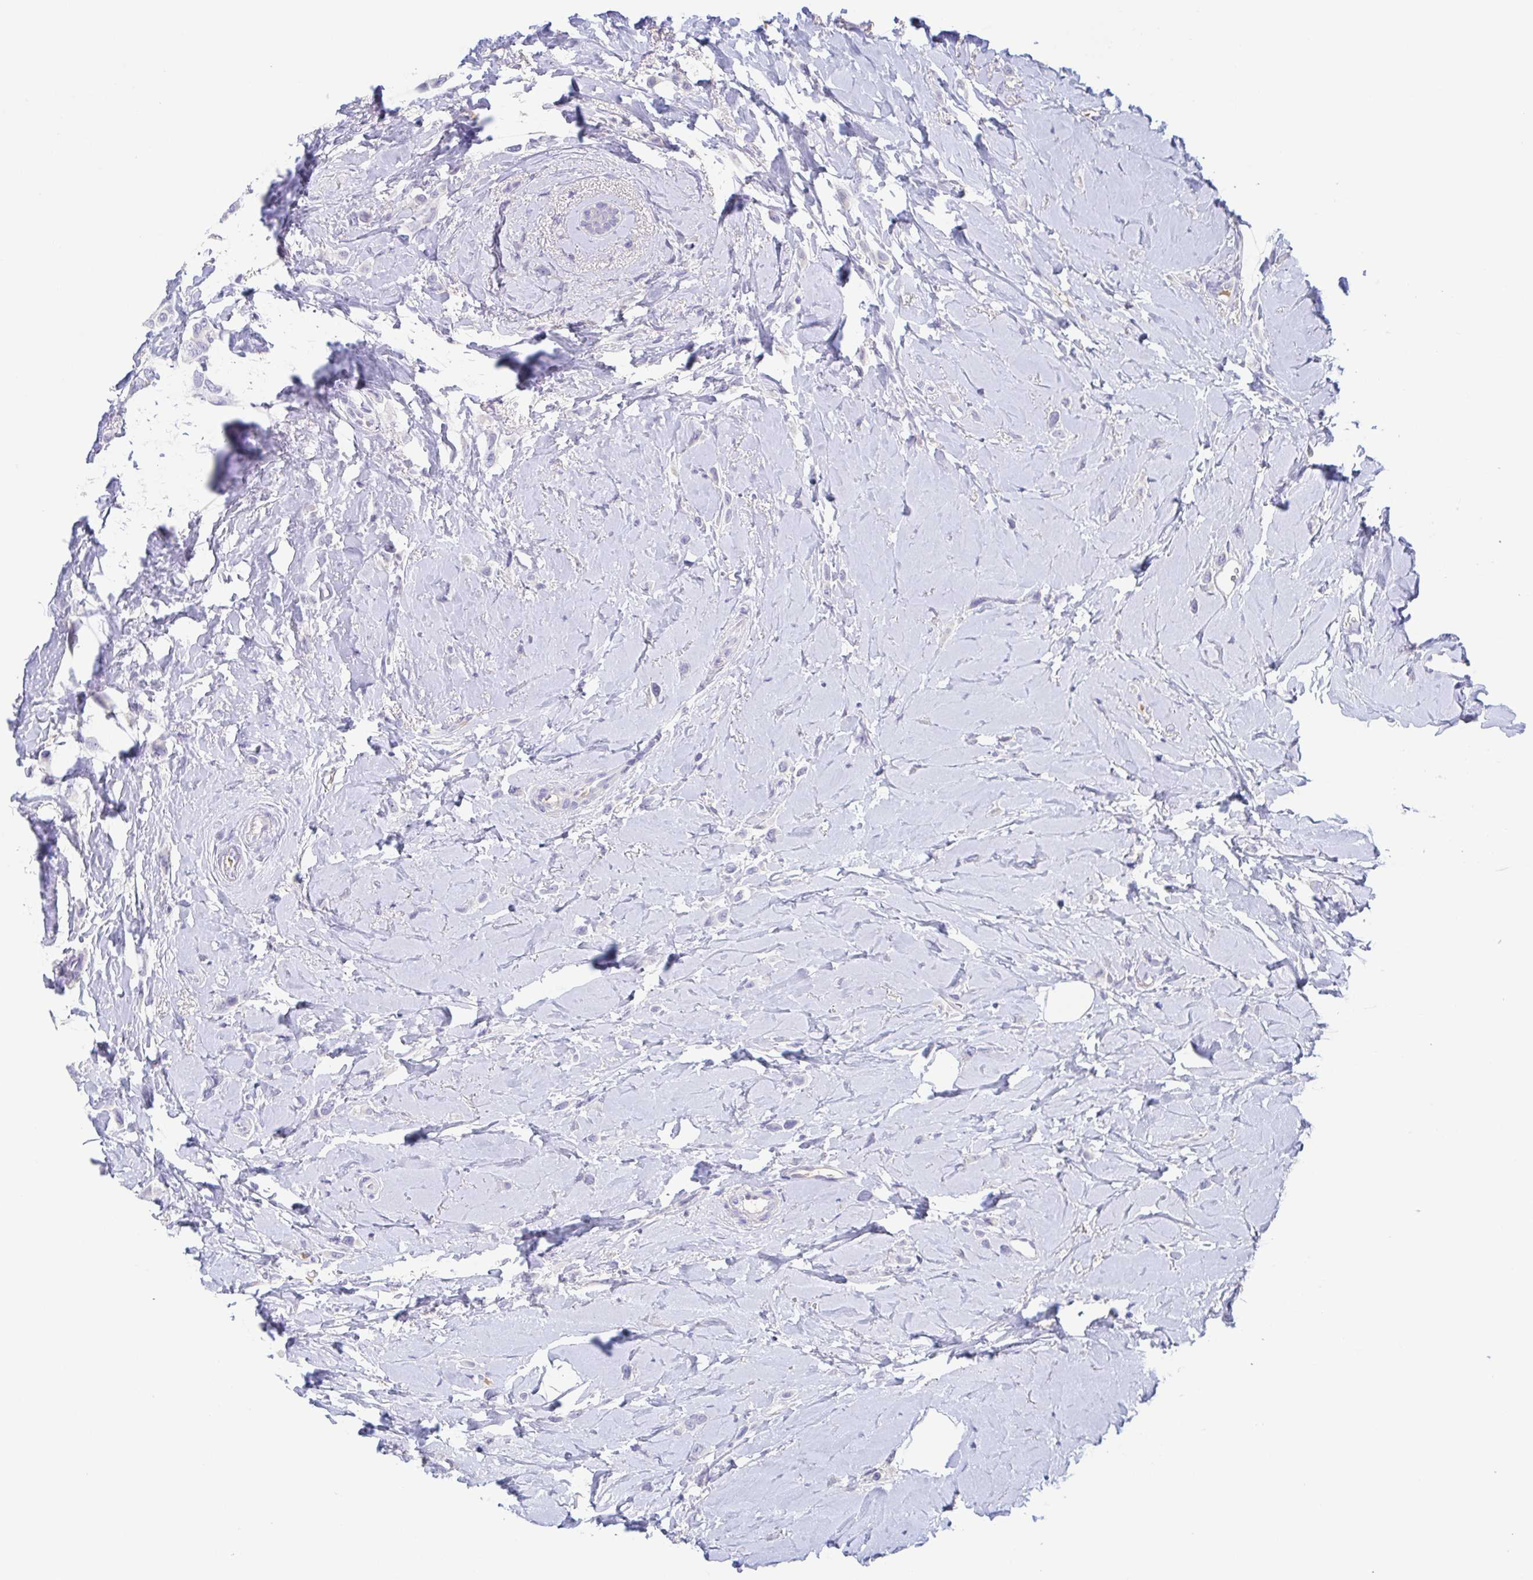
{"staining": {"intensity": "negative", "quantity": "none", "location": "none"}, "tissue": "breast cancer", "cell_type": "Tumor cells", "image_type": "cancer", "snomed": [{"axis": "morphology", "description": "Lobular carcinoma"}, {"axis": "topography", "description": "Breast"}], "caption": "High power microscopy histopathology image of an IHC histopathology image of breast lobular carcinoma, revealing no significant positivity in tumor cells. The staining is performed using DAB (3,3'-diaminobenzidine) brown chromogen with nuclei counter-stained in using hematoxylin.", "gene": "TREH", "patient": {"sex": "female", "age": 66}}